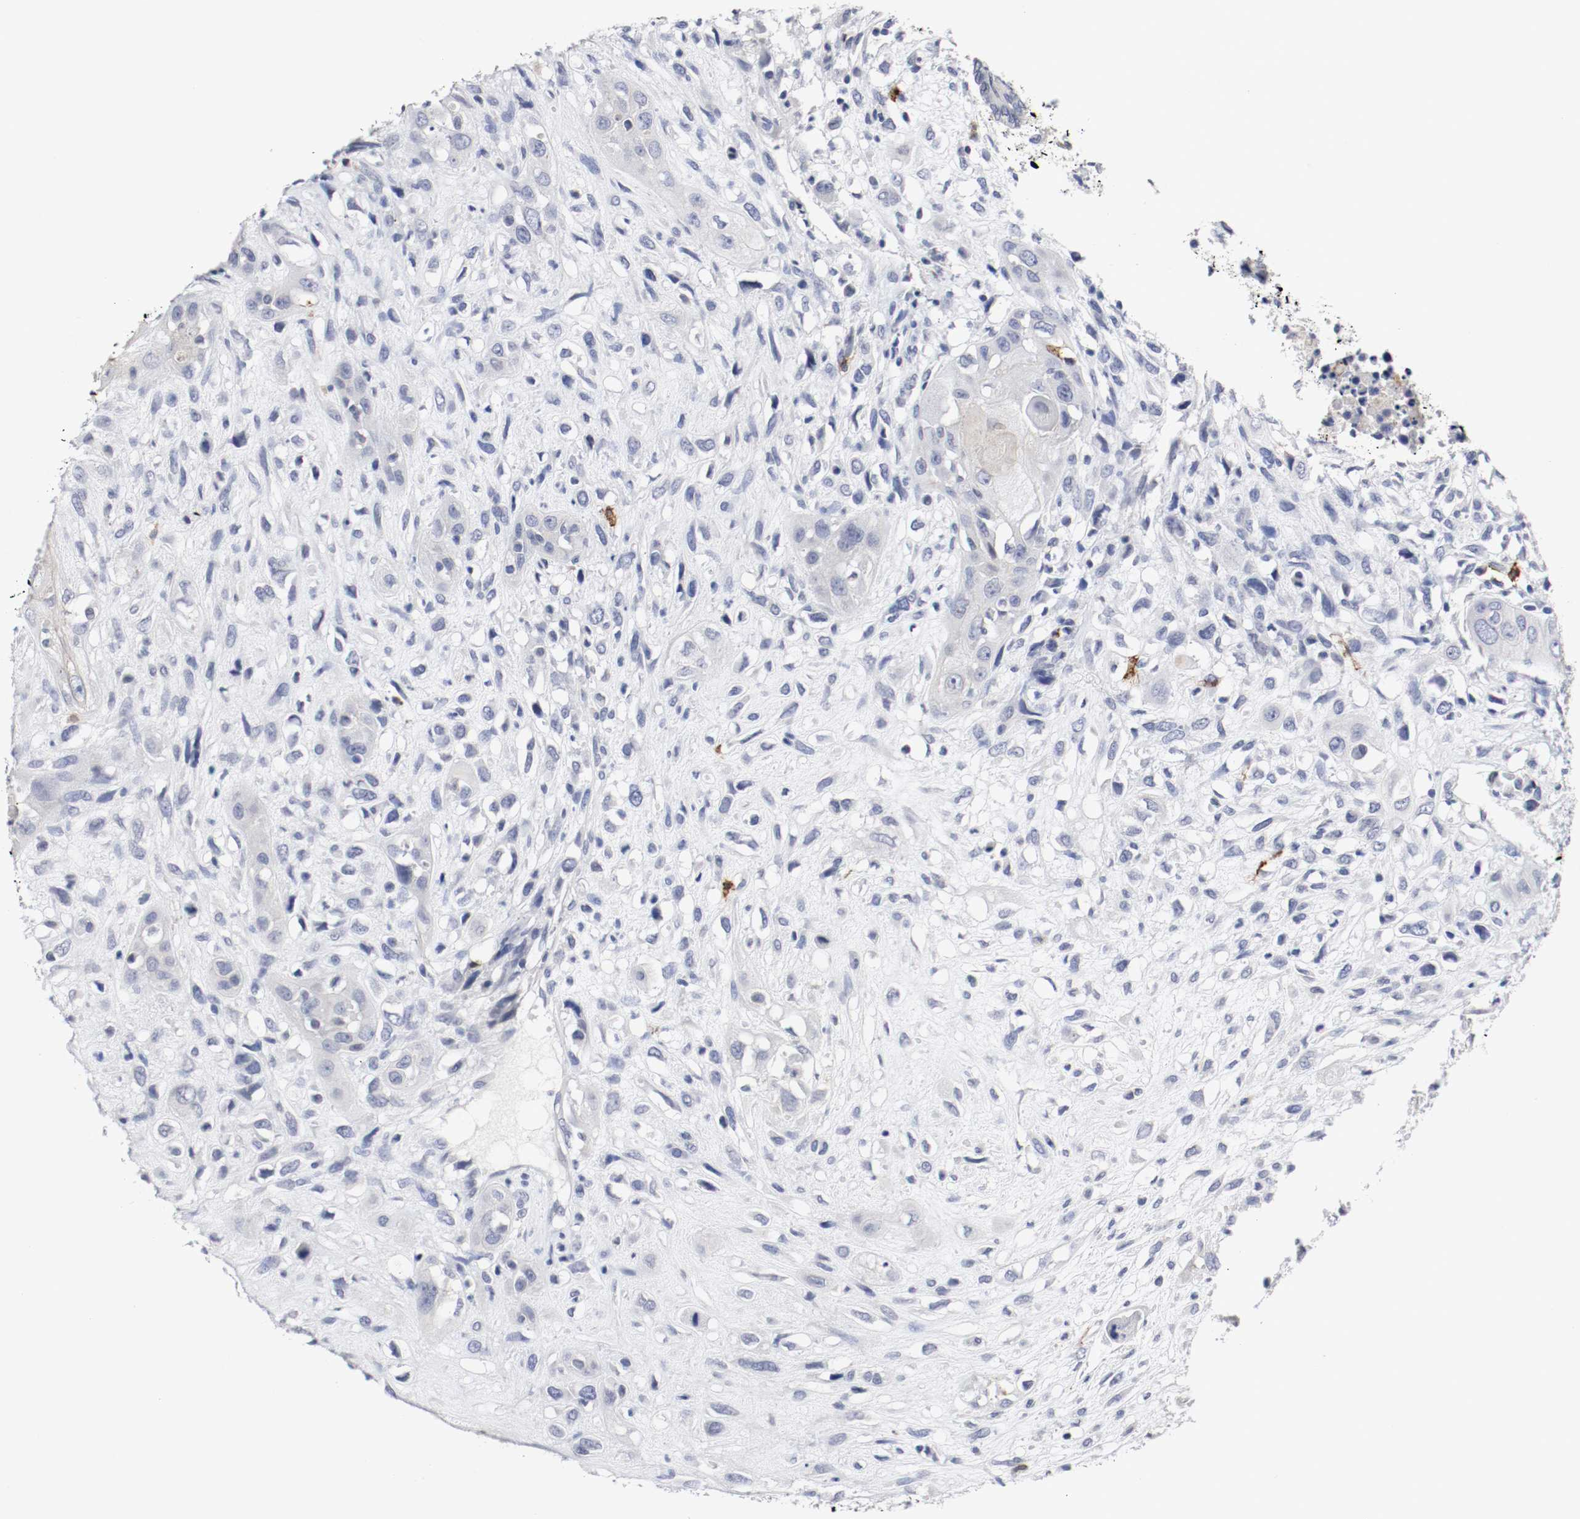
{"staining": {"intensity": "negative", "quantity": "none", "location": "none"}, "tissue": "head and neck cancer", "cell_type": "Tumor cells", "image_type": "cancer", "snomed": [{"axis": "morphology", "description": "Necrosis, NOS"}, {"axis": "morphology", "description": "Neoplasm, malignant, NOS"}, {"axis": "topography", "description": "Salivary gland"}, {"axis": "topography", "description": "Head-Neck"}], "caption": "High power microscopy histopathology image of an immunohistochemistry (IHC) micrograph of head and neck cancer (neoplasm (malignant)), revealing no significant staining in tumor cells.", "gene": "KIT", "patient": {"sex": "male", "age": 43}}